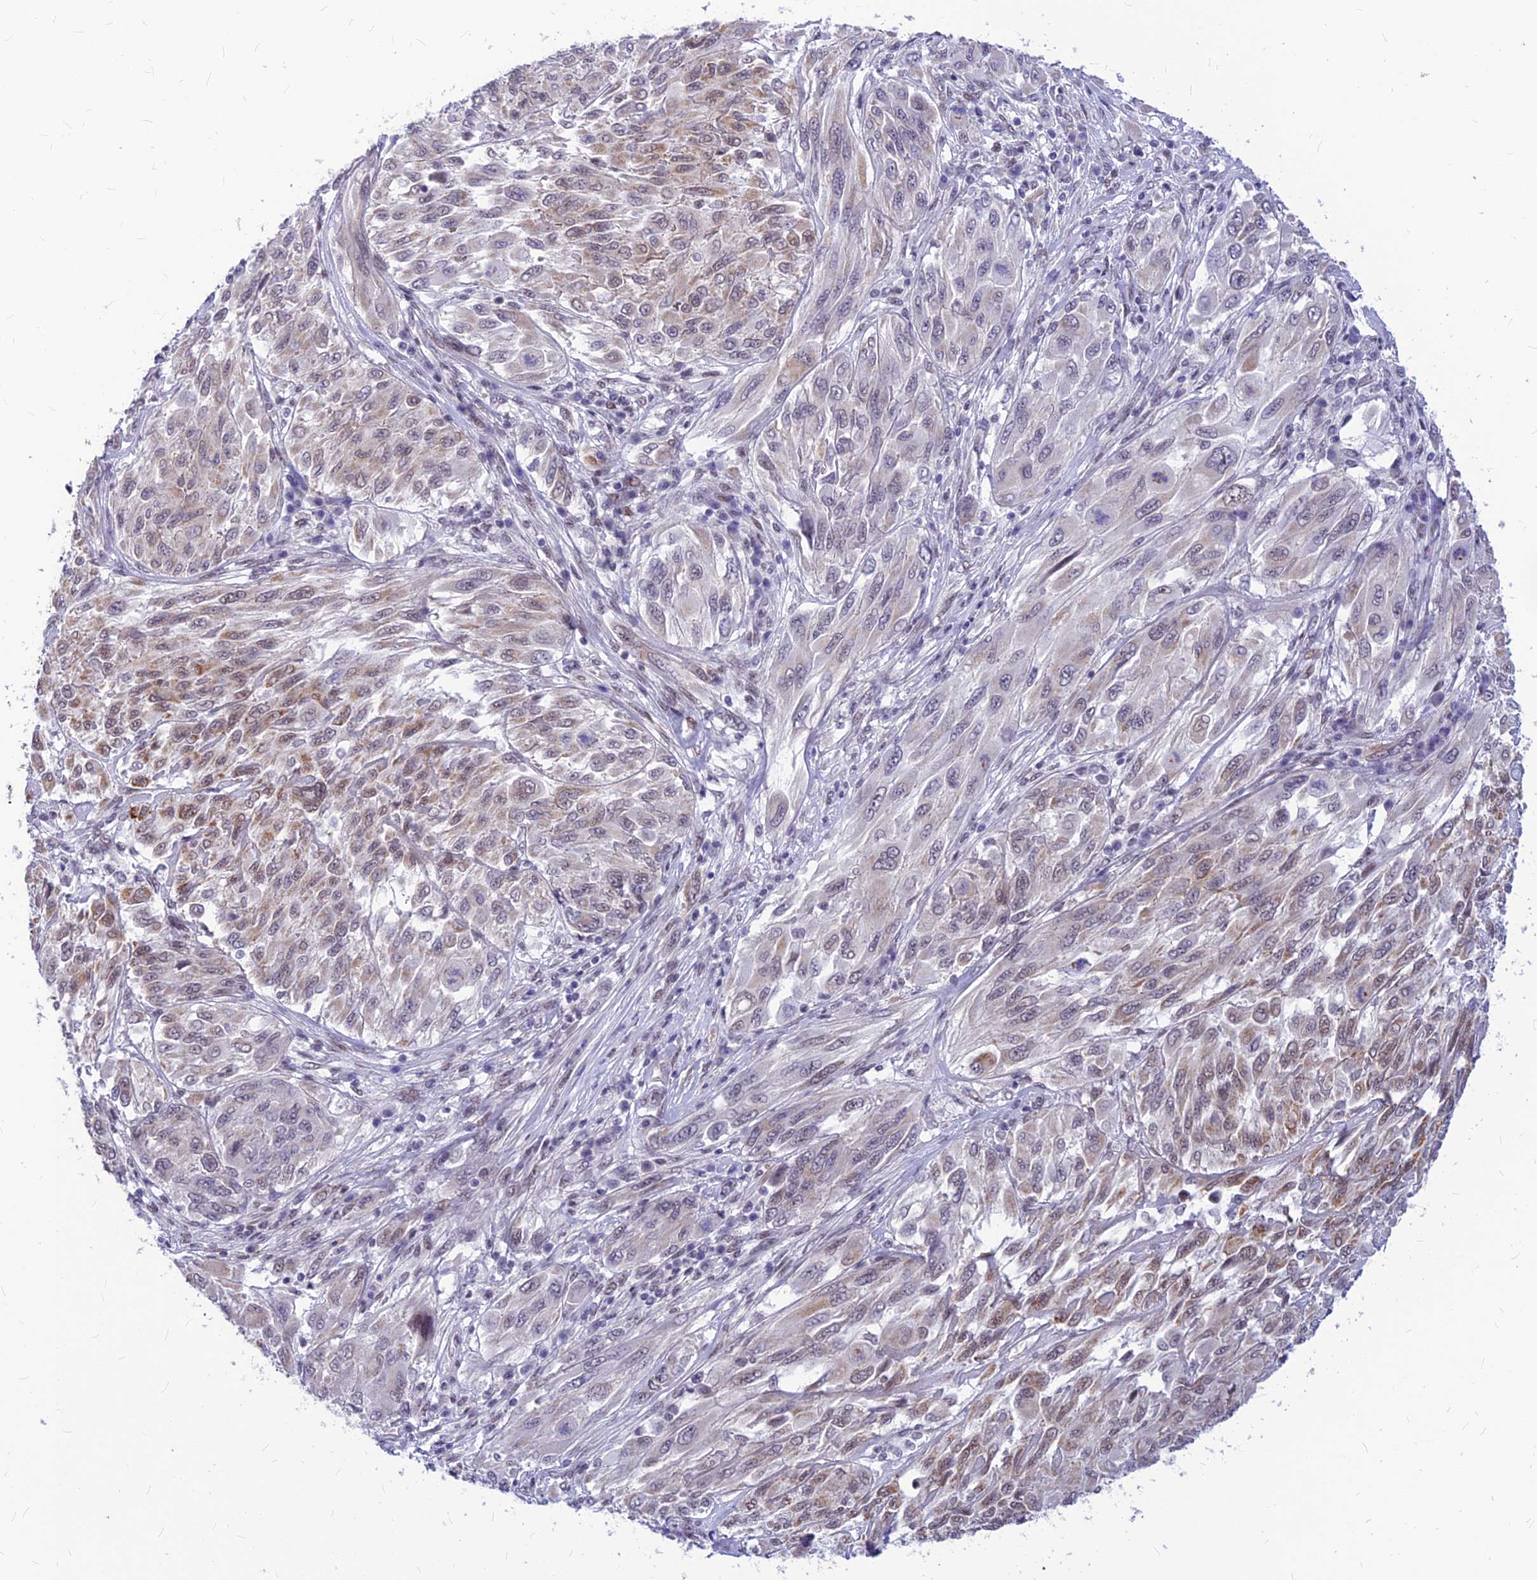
{"staining": {"intensity": "weak", "quantity": "25%-75%", "location": "cytoplasmic/membranous,nuclear"}, "tissue": "melanoma", "cell_type": "Tumor cells", "image_type": "cancer", "snomed": [{"axis": "morphology", "description": "Malignant melanoma, NOS"}, {"axis": "topography", "description": "Skin"}], "caption": "A micrograph of melanoma stained for a protein shows weak cytoplasmic/membranous and nuclear brown staining in tumor cells. The protein of interest is stained brown, and the nuclei are stained in blue (DAB (3,3'-diaminobenzidine) IHC with brightfield microscopy, high magnification).", "gene": "KCTD13", "patient": {"sex": "female", "age": 91}}